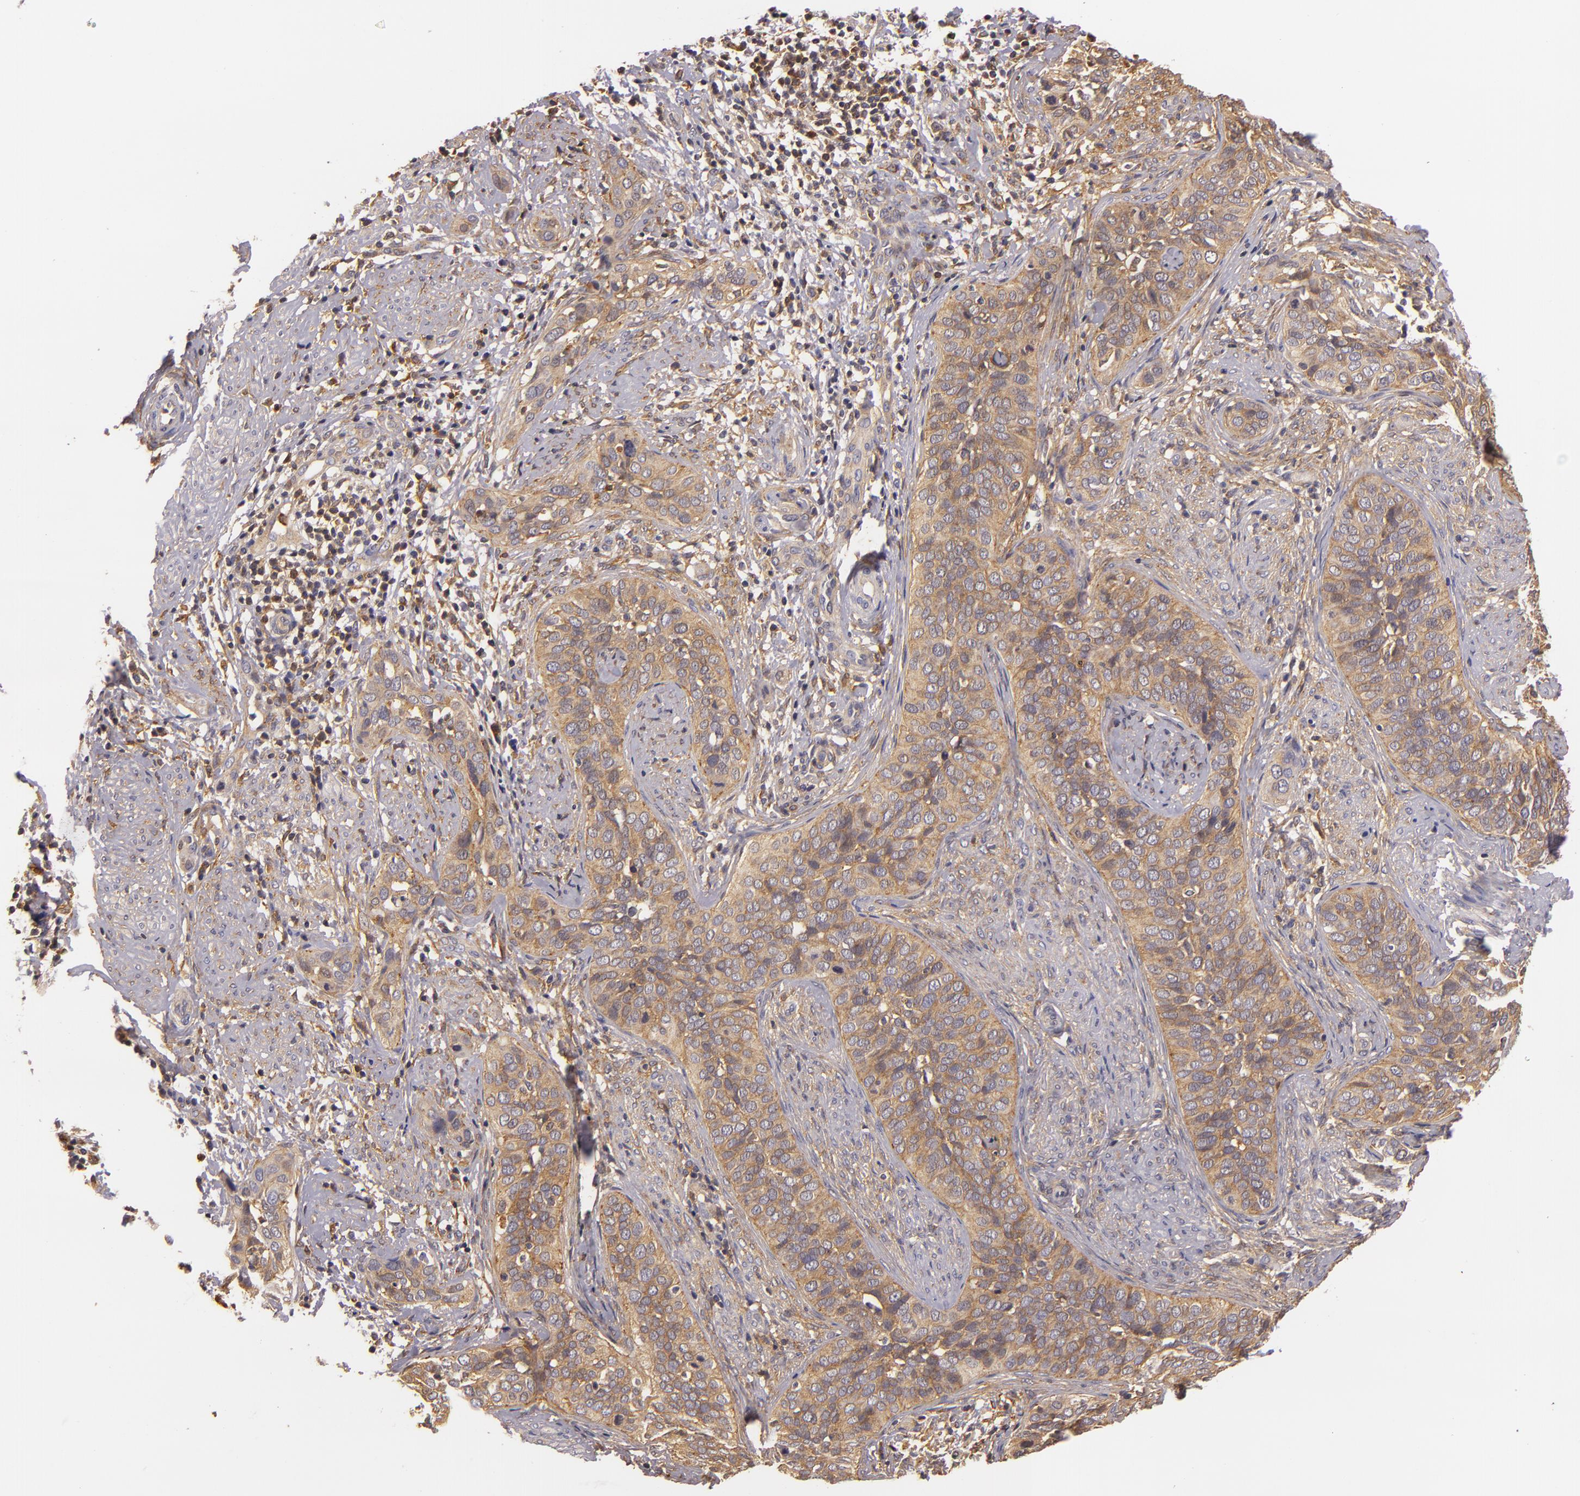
{"staining": {"intensity": "moderate", "quantity": ">75%", "location": "cytoplasmic/membranous"}, "tissue": "cervical cancer", "cell_type": "Tumor cells", "image_type": "cancer", "snomed": [{"axis": "morphology", "description": "Squamous cell carcinoma, NOS"}, {"axis": "topography", "description": "Cervix"}], "caption": "This photomicrograph demonstrates squamous cell carcinoma (cervical) stained with immunohistochemistry to label a protein in brown. The cytoplasmic/membranous of tumor cells show moderate positivity for the protein. Nuclei are counter-stained blue.", "gene": "TOM1", "patient": {"sex": "female", "age": 31}}